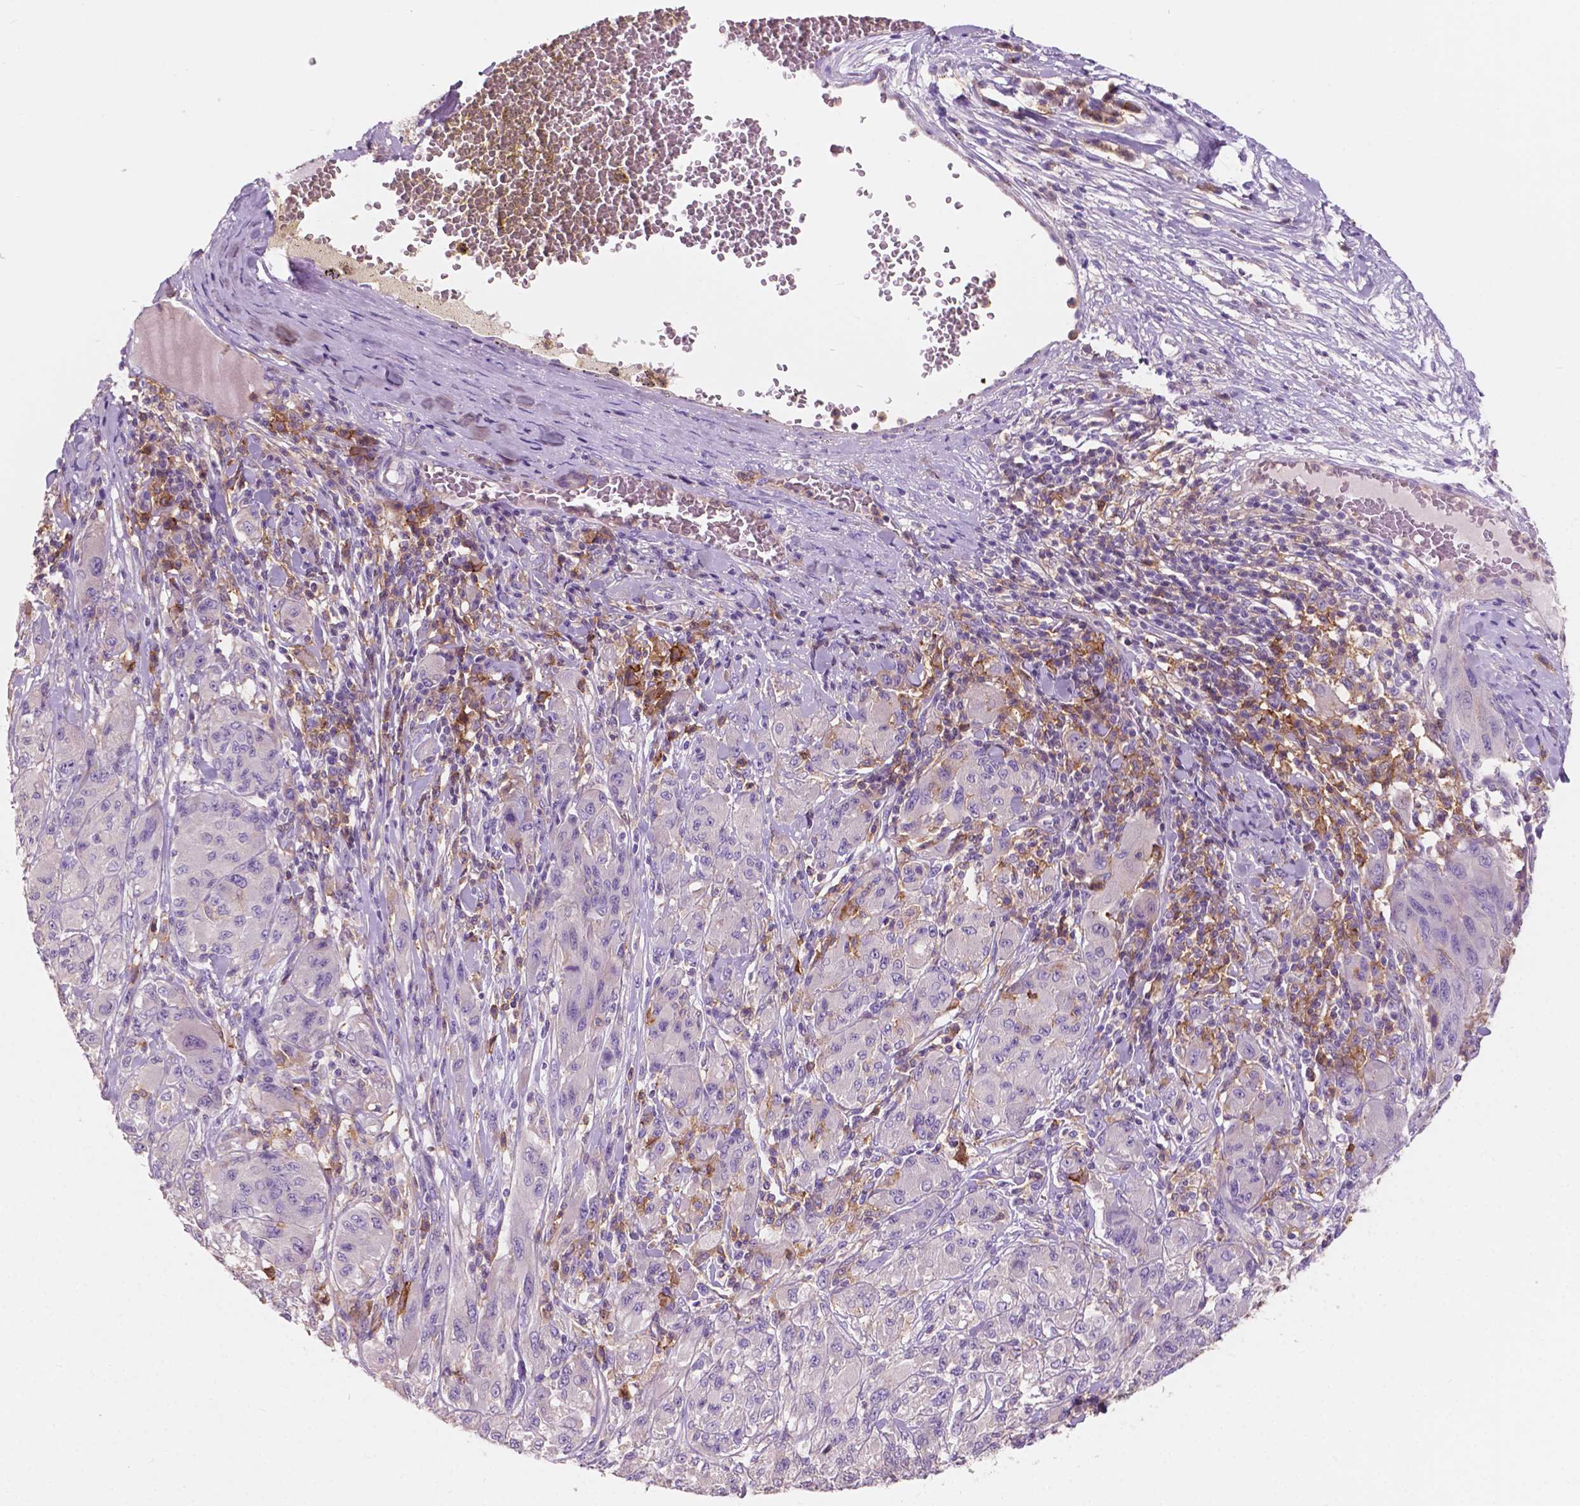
{"staining": {"intensity": "negative", "quantity": "none", "location": "none"}, "tissue": "melanoma", "cell_type": "Tumor cells", "image_type": "cancer", "snomed": [{"axis": "morphology", "description": "Malignant melanoma, NOS"}, {"axis": "topography", "description": "Skin"}], "caption": "An image of human melanoma is negative for staining in tumor cells.", "gene": "SEMA4A", "patient": {"sex": "female", "age": 91}}